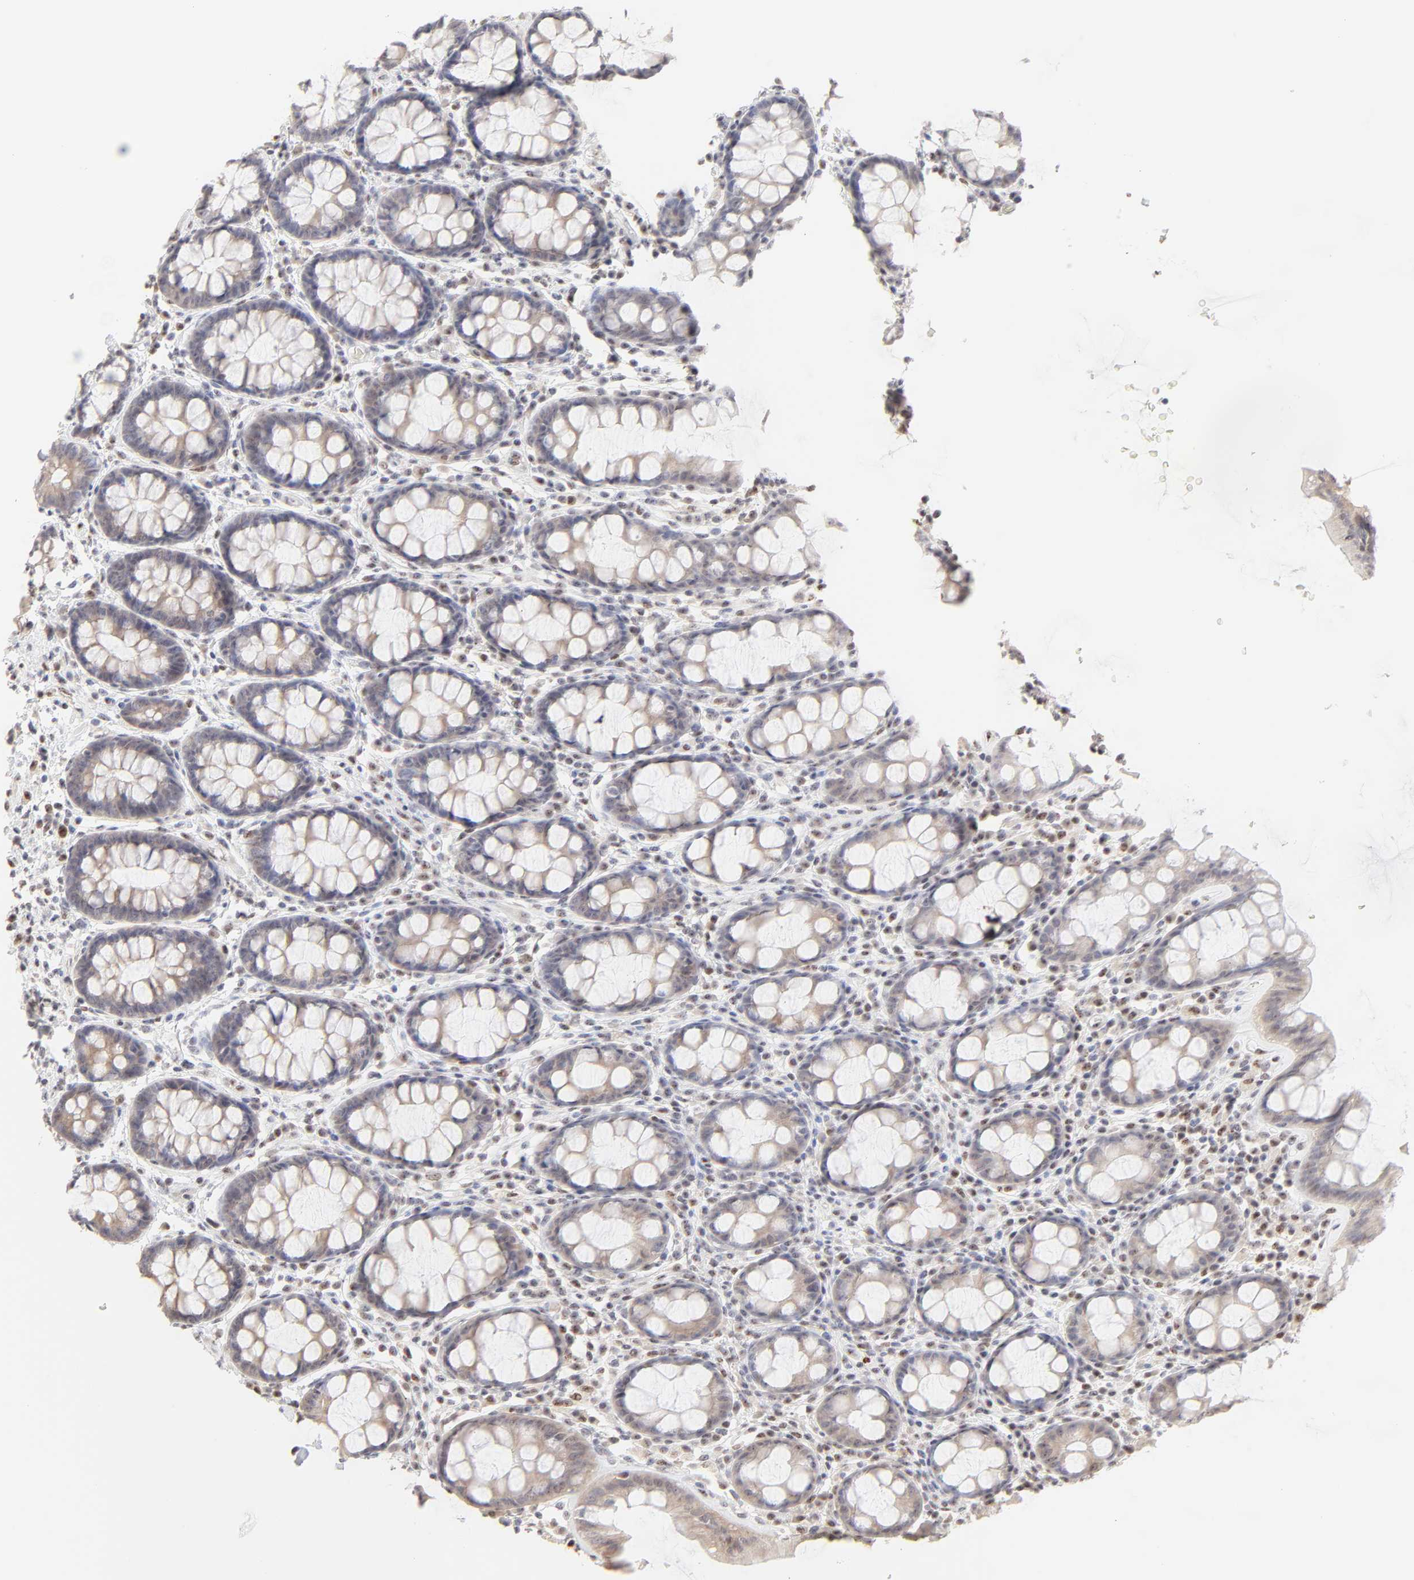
{"staining": {"intensity": "weak", "quantity": "<25%", "location": "nuclear"}, "tissue": "rectum", "cell_type": "Glandular cells", "image_type": "normal", "snomed": [{"axis": "morphology", "description": "Normal tissue, NOS"}, {"axis": "topography", "description": "Rectum"}], "caption": "This is a image of IHC staining of normal rectum, which shows no positivity in glandular cells.", "gene": "NFIL3", "patient": {"sex": "male", "age": 92}}